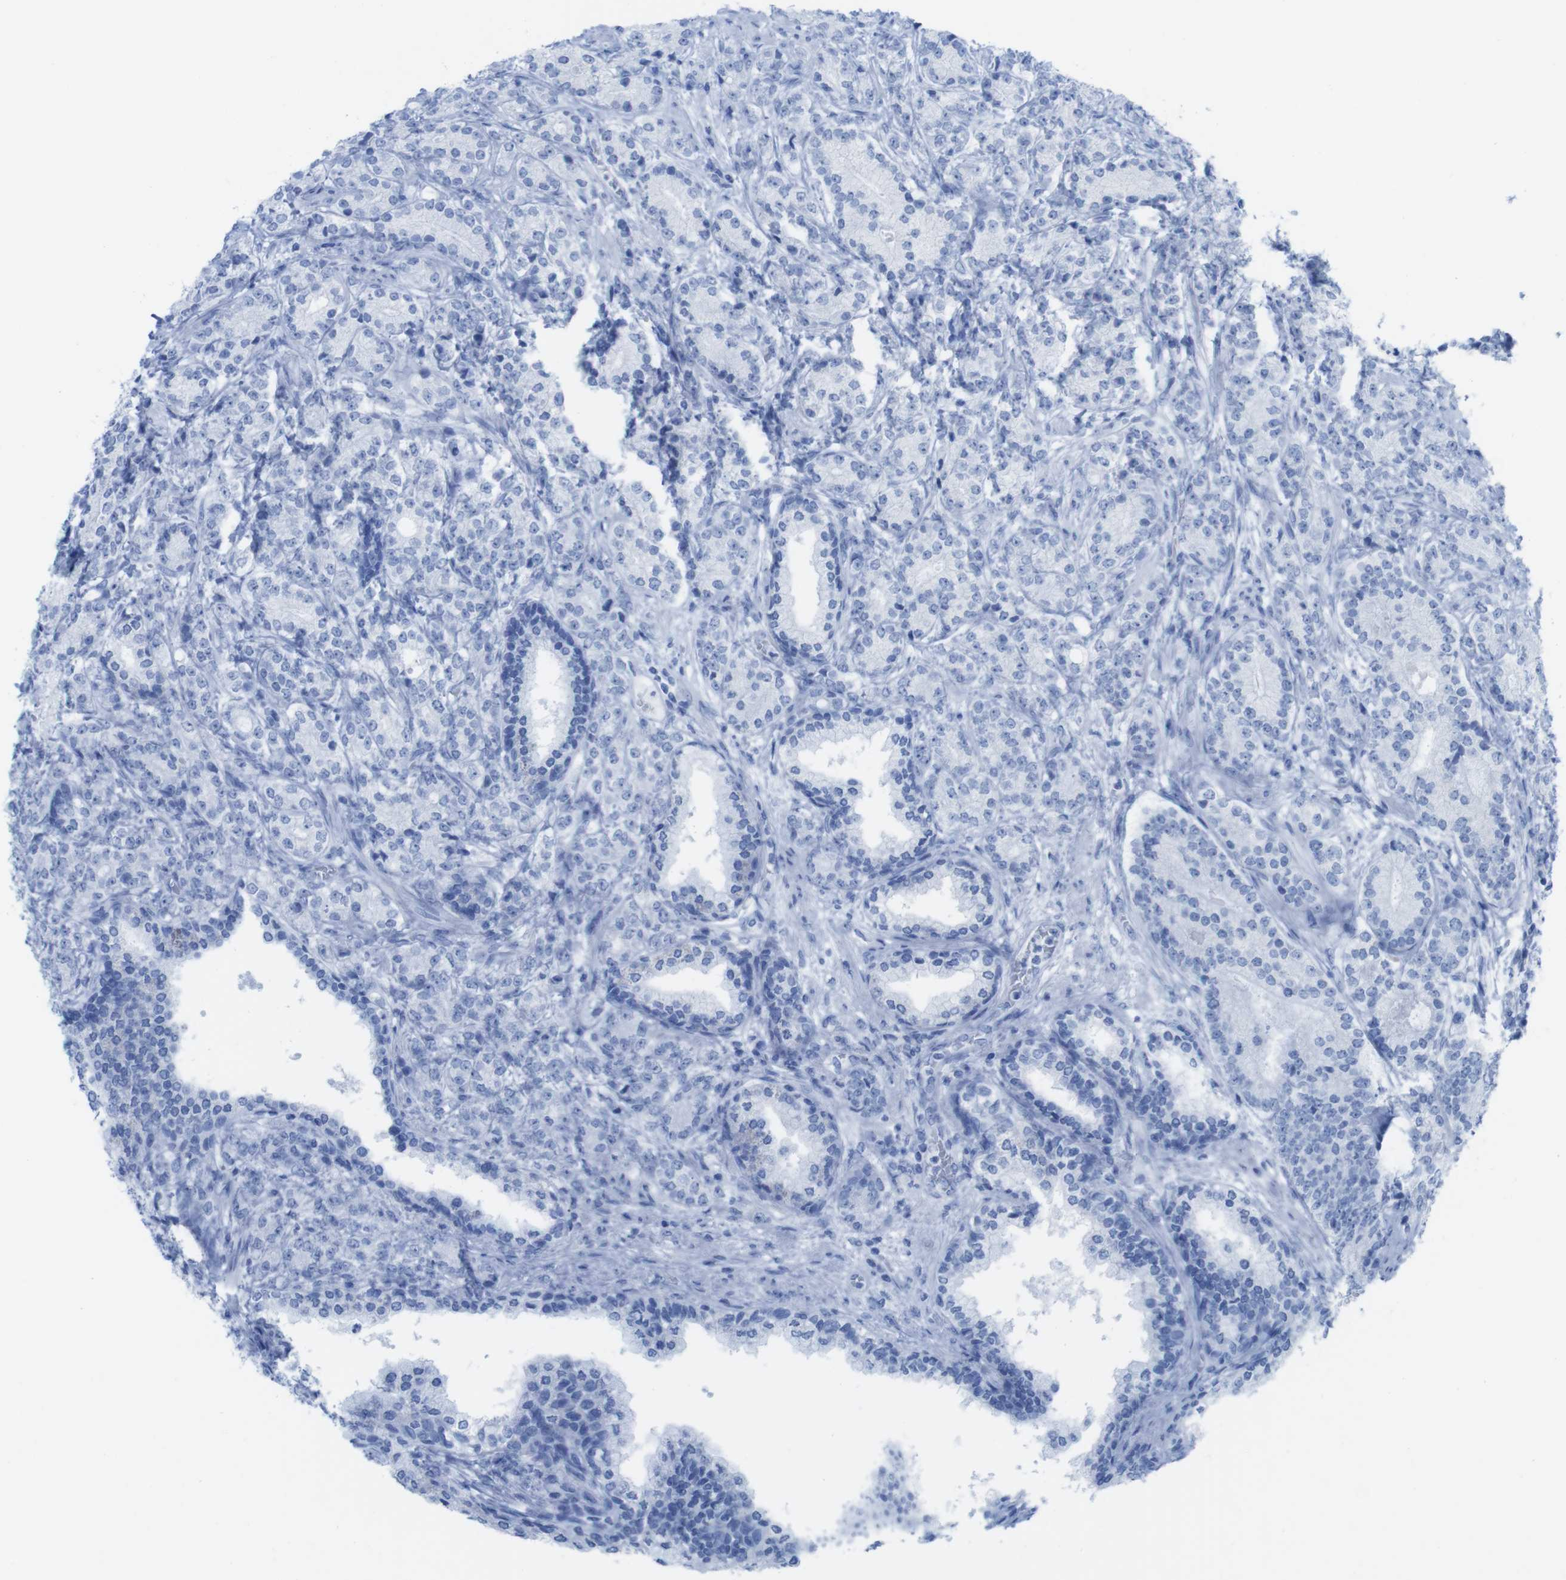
{"staining": {"intensity": "negative", "quantity": "none", "location": "none"}, "tissue": "prostate cancer", "cell_type": "Tumor cells", "image_type": "cancer", "snomed": [{"axis": "morphology", "description": "Adenocarcinoma, High grade"}, {"axis": "topography", "description": "Prostate"}], "caption": "Tumor cells show no significant protein staining in high-grade adenocarcinoma (prostate).", "gene": "MYH7", "patient": {"sex": "male", "age": 61}}